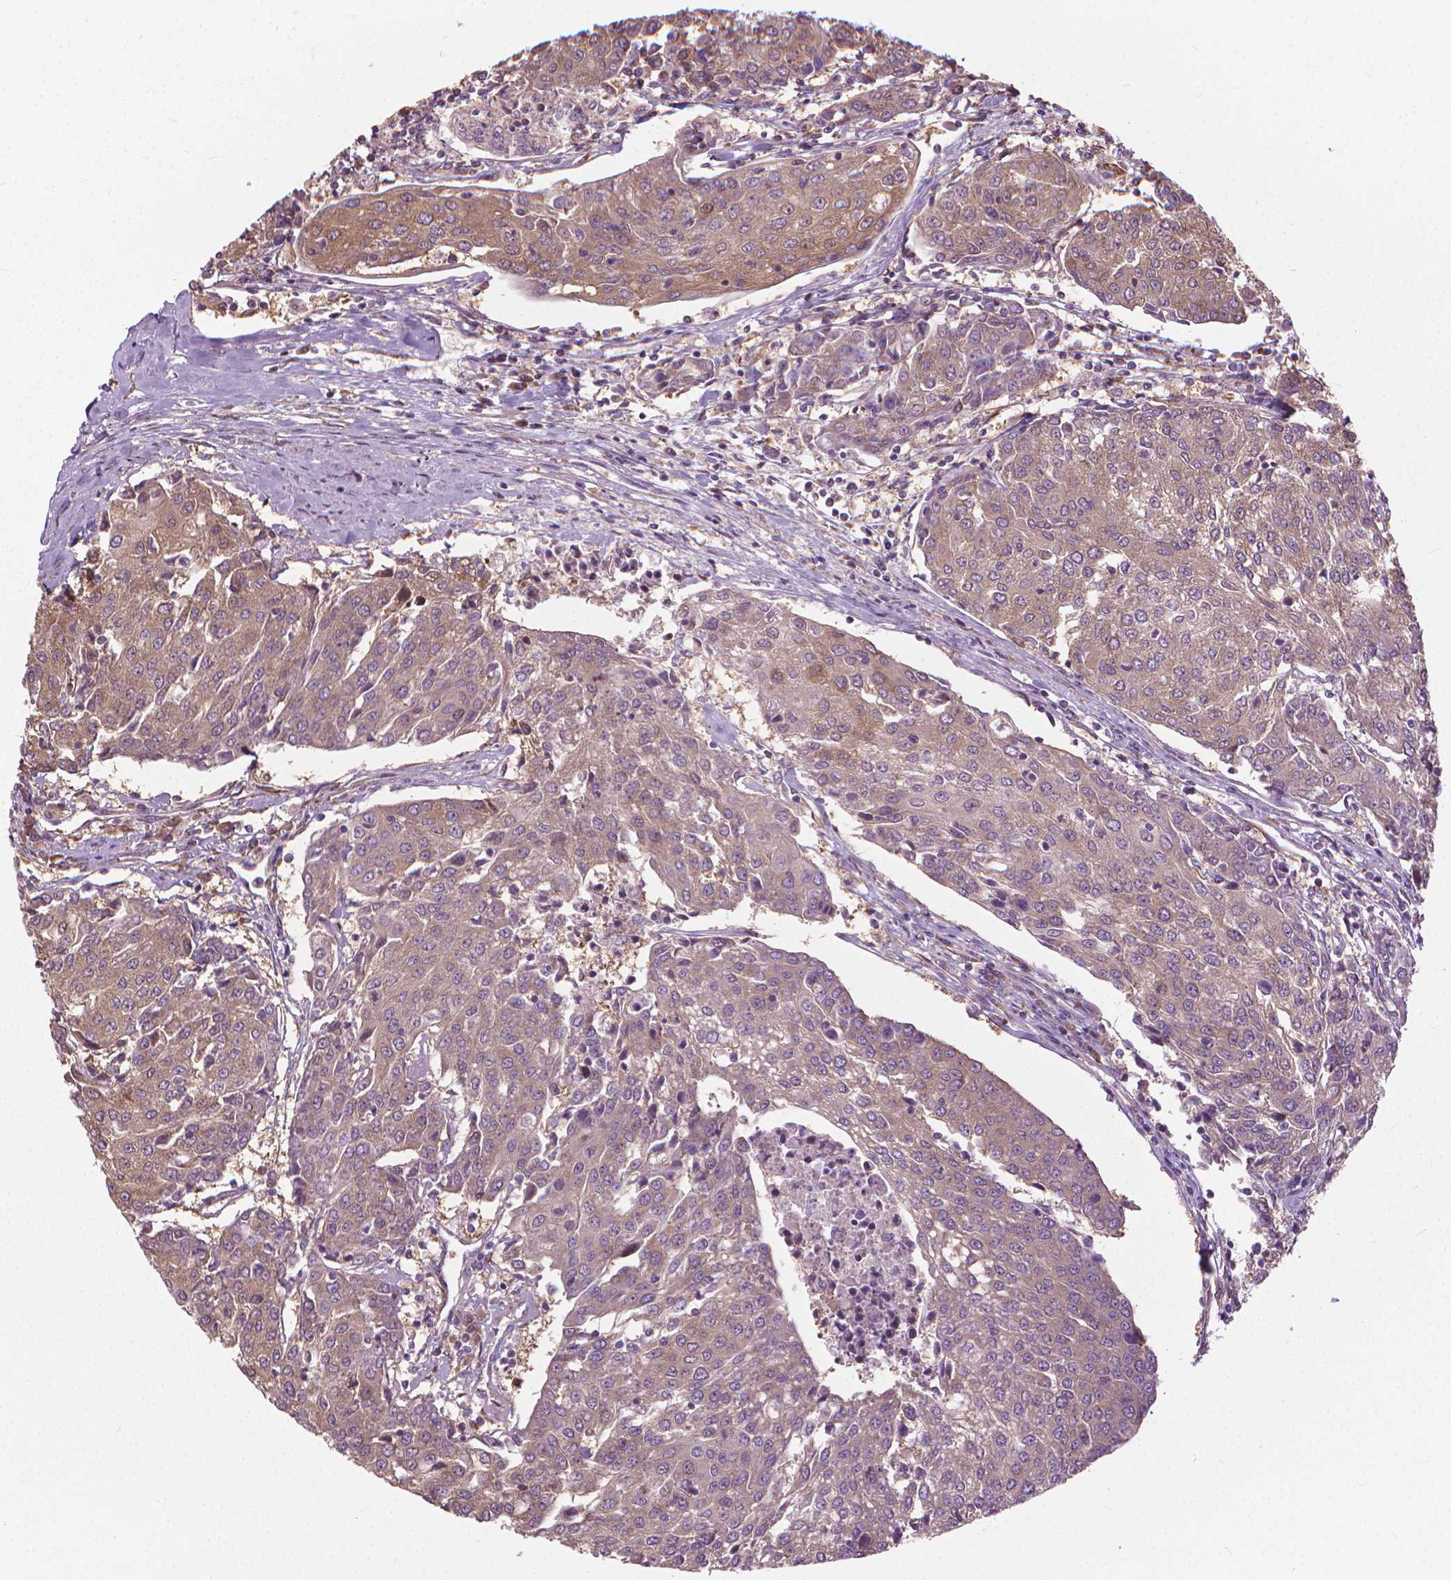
{"staining": {"intensity": "weak", "quantity": "25%-75%", "location": "cytoplasmic/membranous"}, "tissue": "urothelial cancer", "cell_type": "Tumor cells", "image_type": "cancer", "snomed": [{"axis": "morphology", "description": "Urothelial carcinoma, High grade"}, {"axis": "topography", "description": "Urinary bladder"}], "caption": "Immunohistochemical staining of human urothelial cancer reveals low levels of weak cytoplasmic/membranous protein positivity in about 25%-75% of tumor cells.", "gene": "NUDT1", "patient": {"sex": "female", "age": 85}}